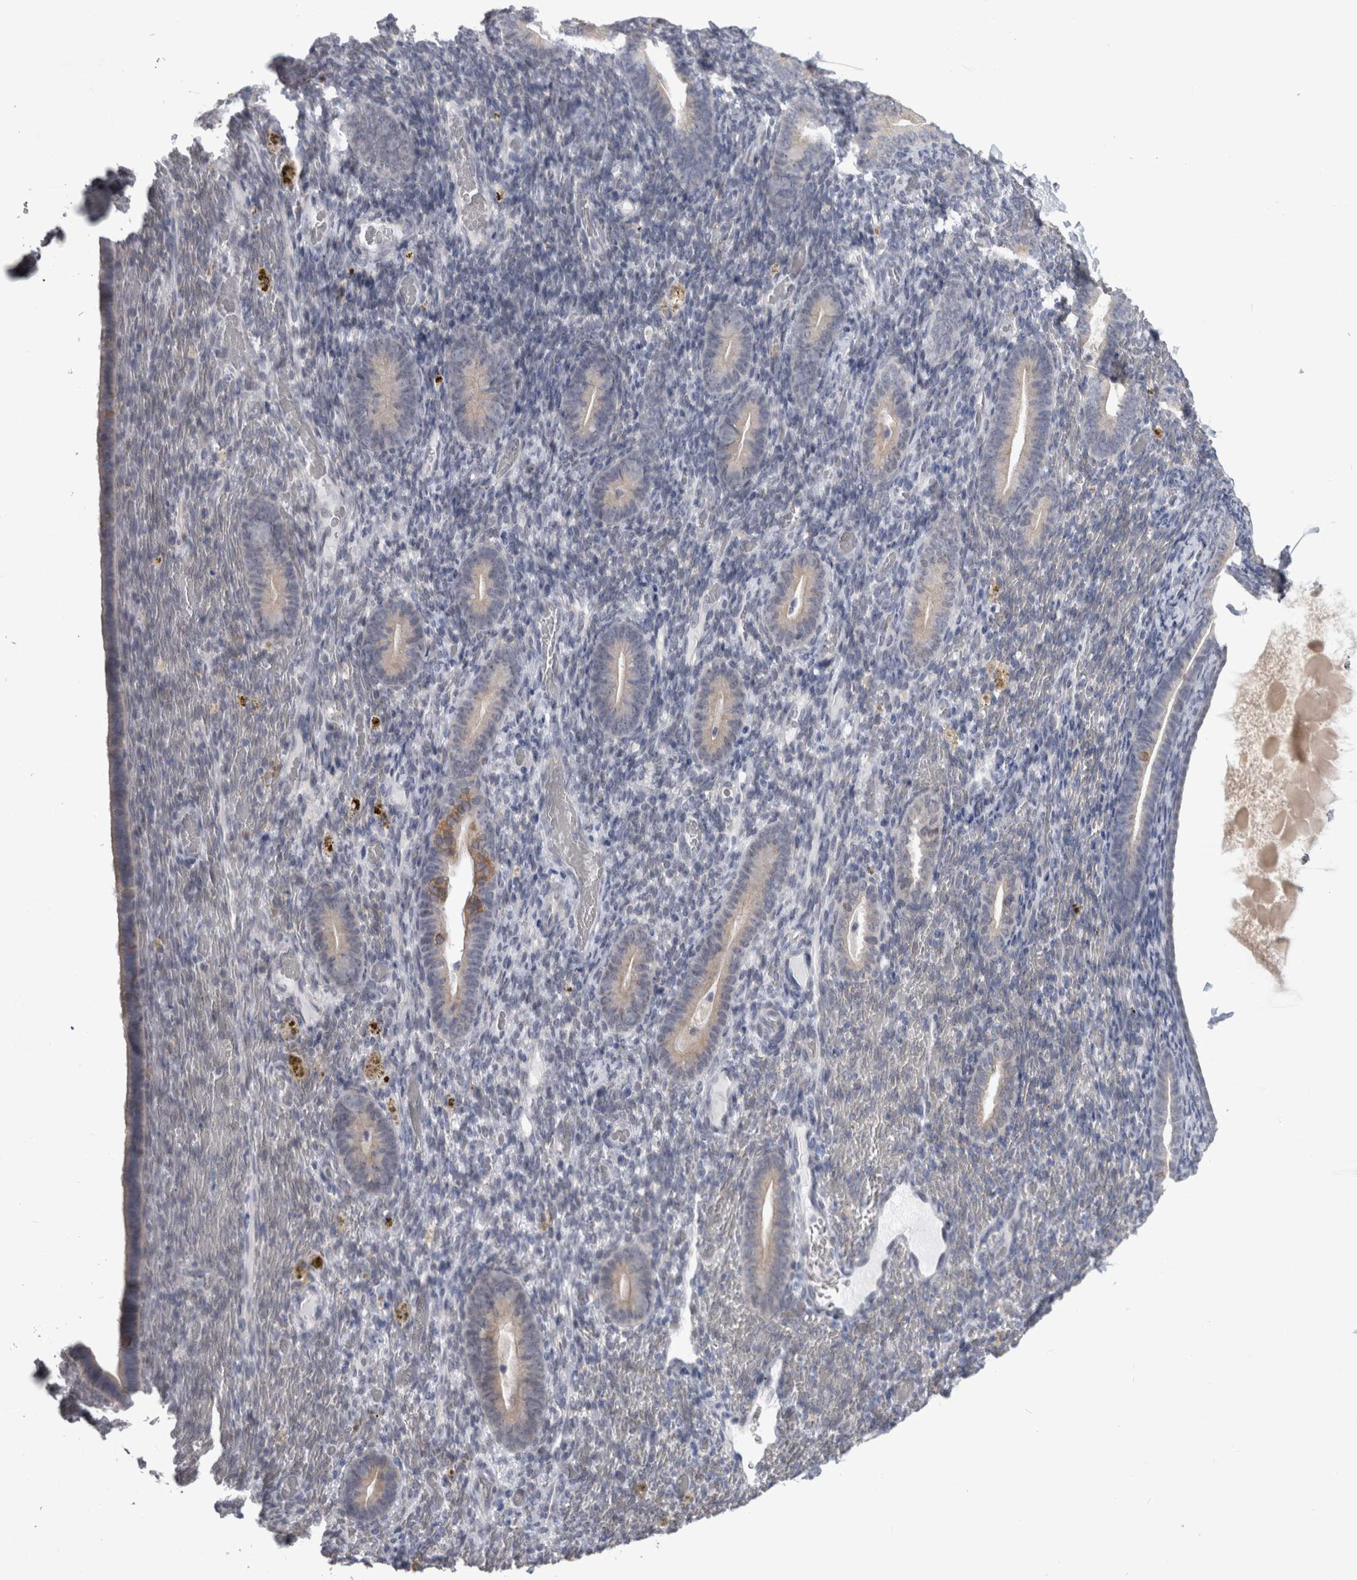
{"staining": {"intensity": "negative", "quantity": "none", "location": "none"}, "tissue": "endometrium", "cell_type": "Cells in endometrial stroma", "image_type": "normal", "snomed": [{"axis": "morphology", "description": "Normal tissue, NOS"}, {"axis": "topography", "description": "Endometrium"}], "caption": "Endometrium stained for a protein using immunohistochemistry exhibits no positivity cells in endometrial stroma.", "gene": "TMEM242", "patient": {"sex": "female", "age": 51}}